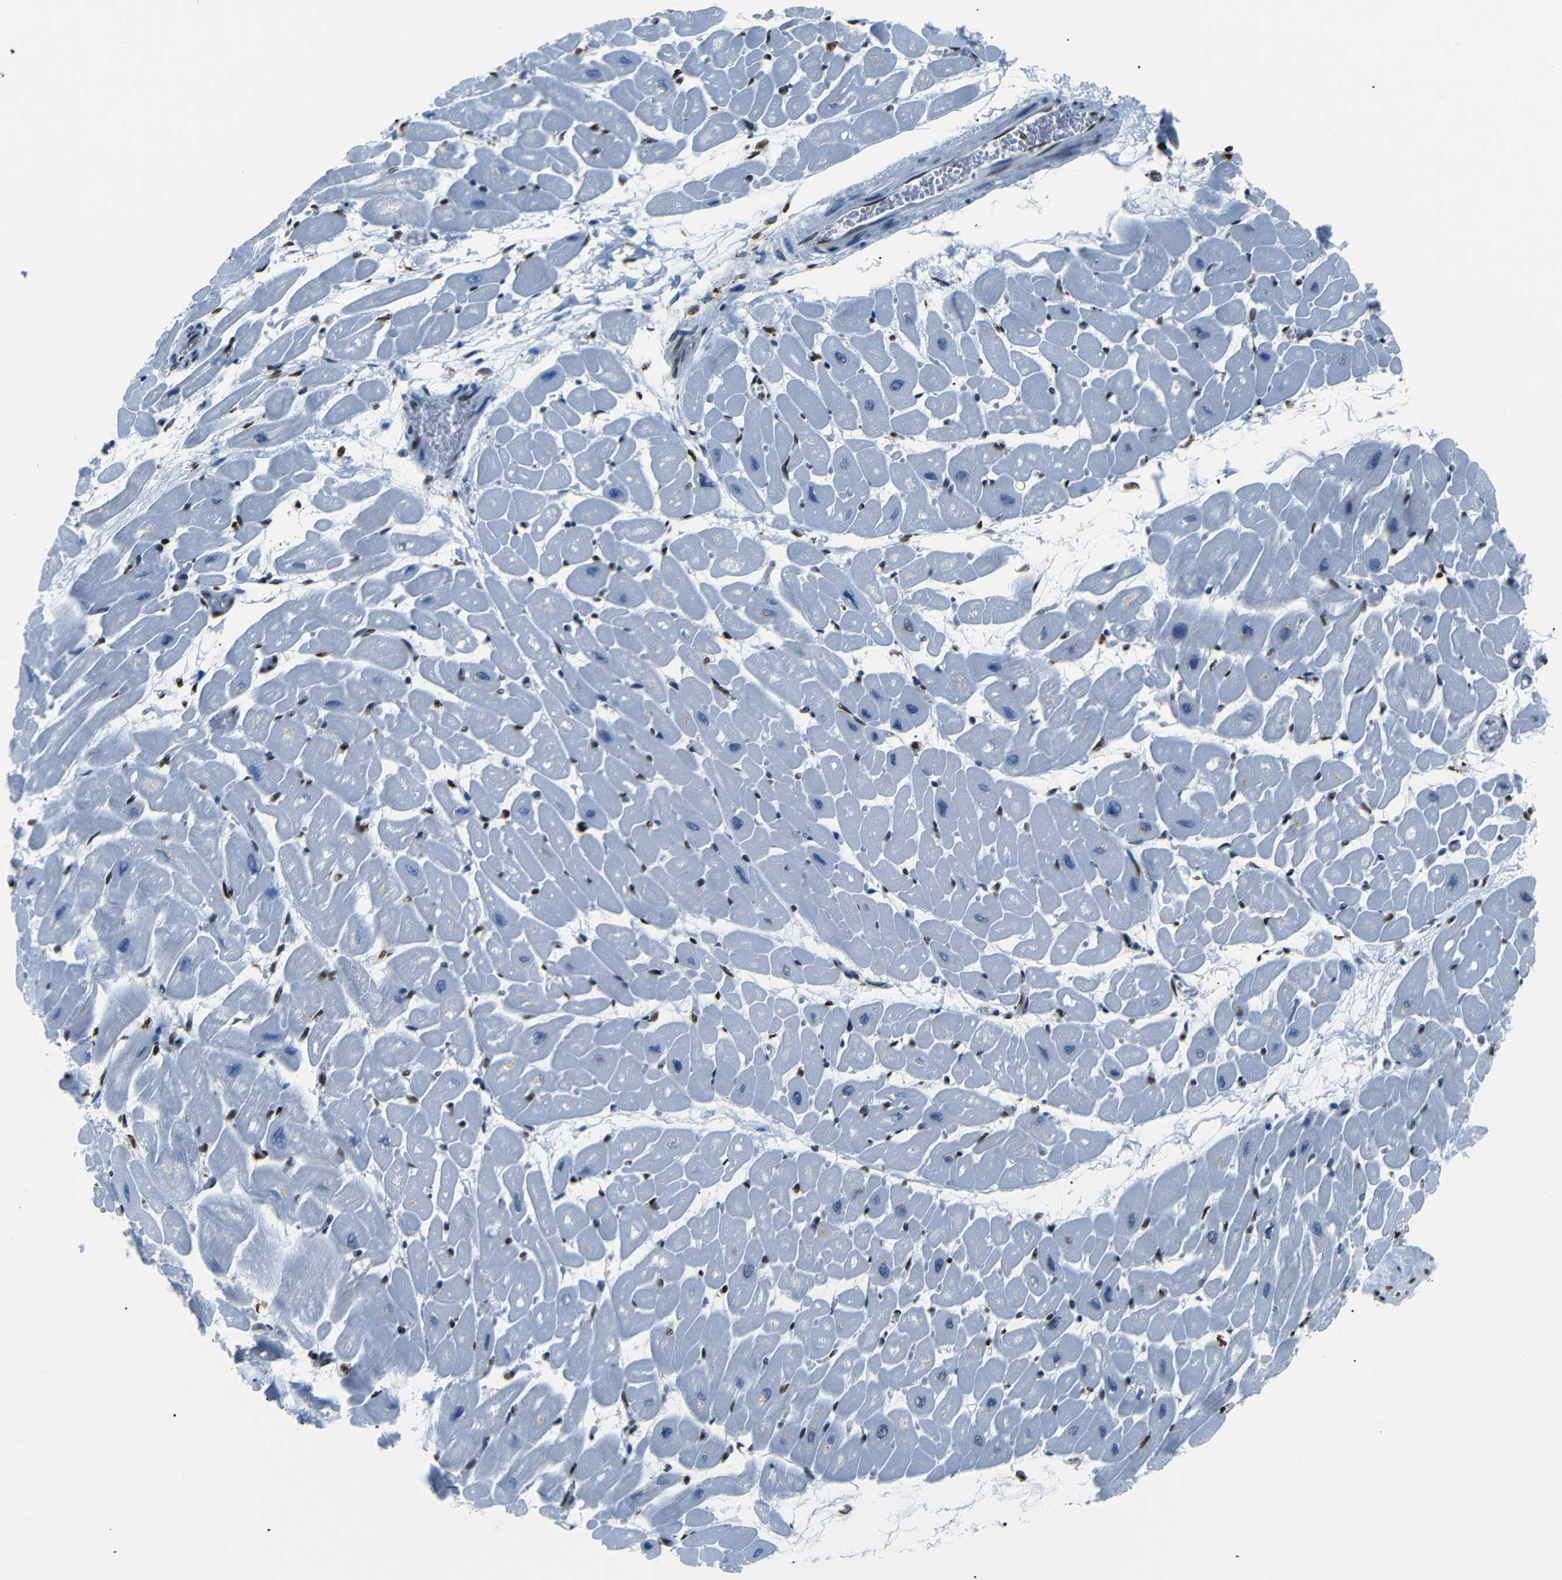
{"staining": {"intensity": "negative", "quantity": "none", "location": "none"}, "tissue": "heart muscle", "cell_type": "Cardiomyocytes", "image_type": "normal", "snomed": [{"axis": "morphology", "description": "Normal tissue, NOS"}, {"axis": "topography", "description": "Heart"}], "caption": "A high-resolution photomicrograph shows IHC staining of unremarkable heart muscle, which shows no significant positivity in cardiomyocytes. Nuclei are stained in blue.", "gene": "HMGN1", "patient": {"sex": "male", "age": 45}}